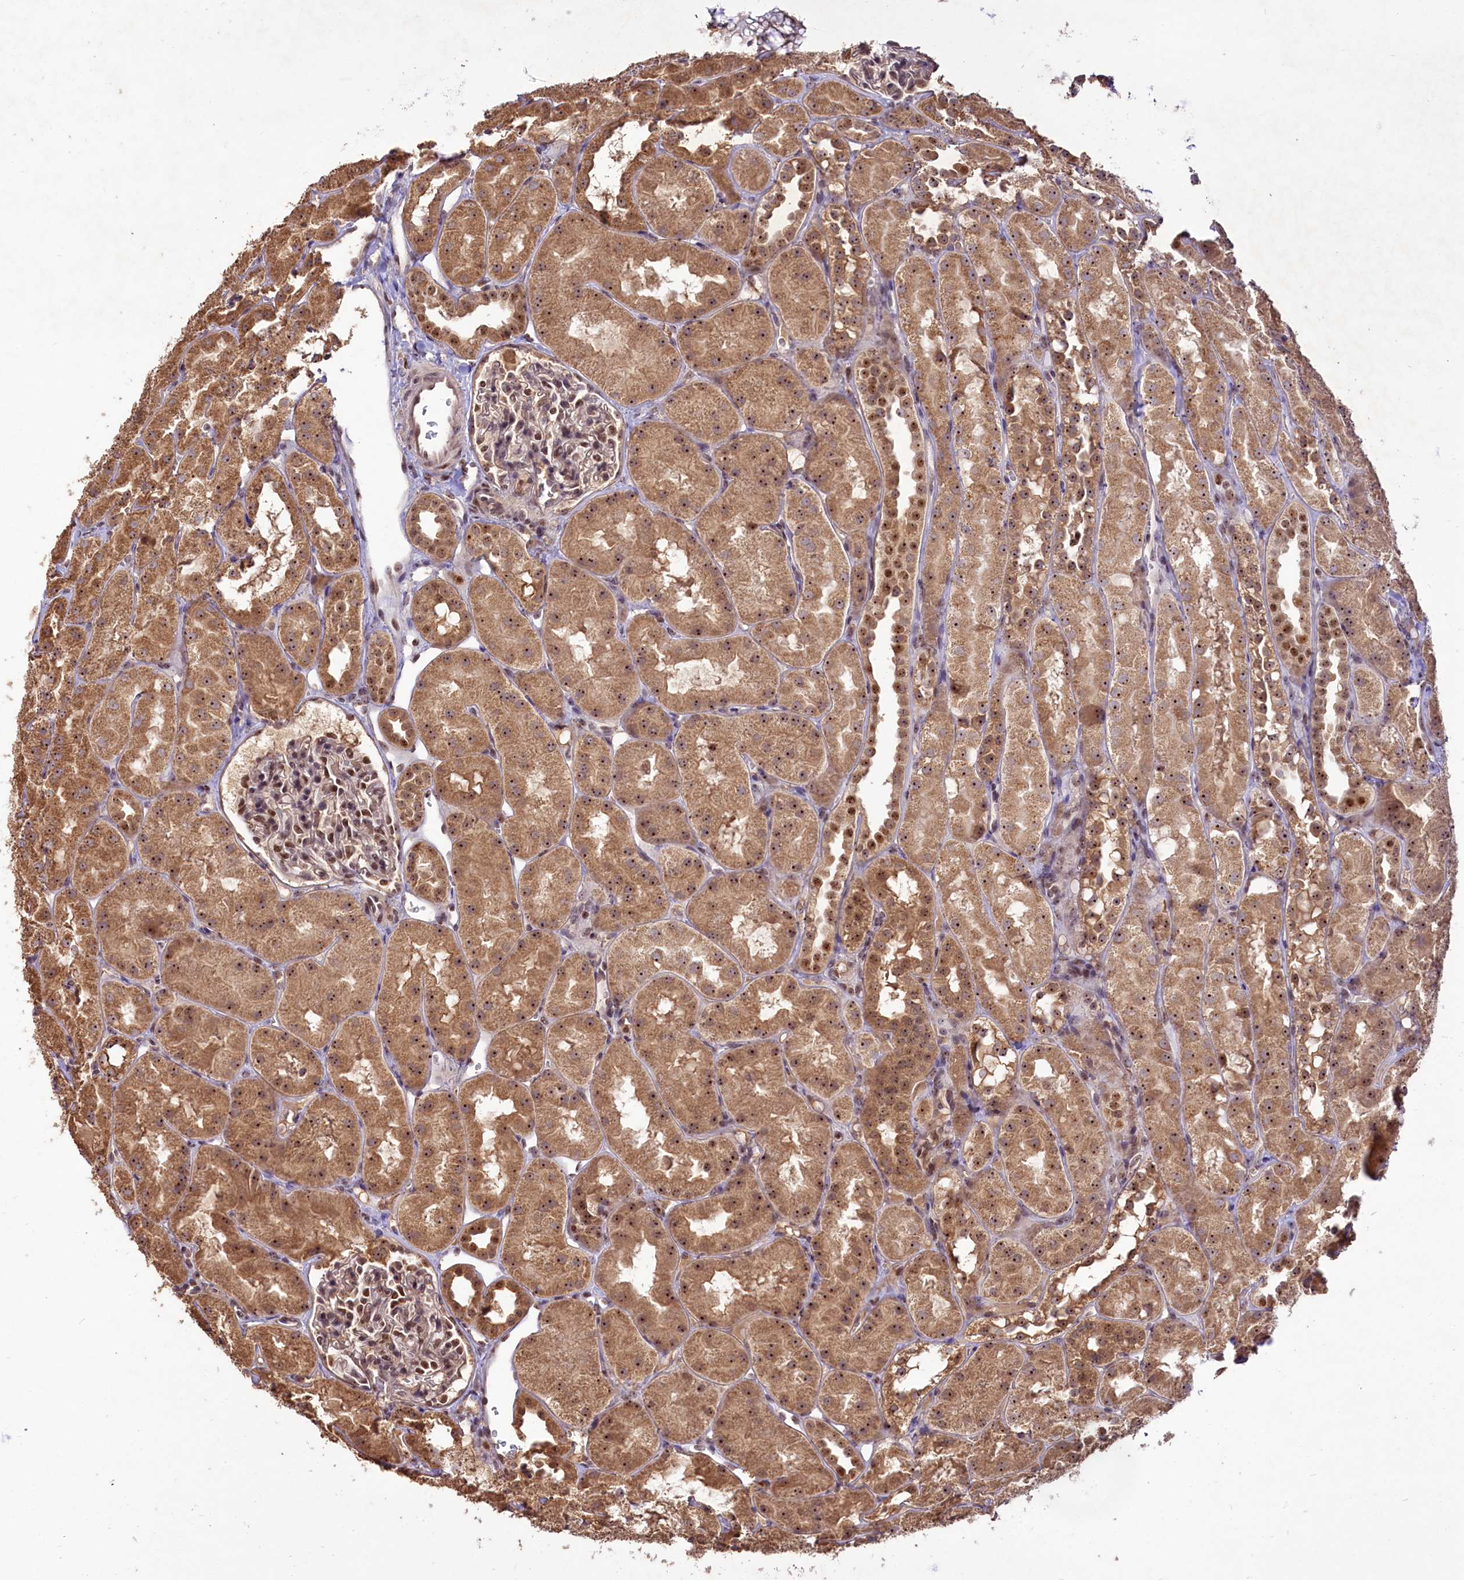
{"staining": {"intensity": "moderate", "quantity": "25%-75%", "location": "nuclear"}, "tissue": "kidney", "cell_type": "Cells in glomeruli", "image_type": "normal", "snomed": [{"axis": "morphology", "description": "Normal tissue, NOS"}, {"axis": "topography", "description": "Kidney"}, {"axis": "topography", "description": "Urinary bladder"}], "caption": "IHC staining of unremarkable kidney, which demonstrates medium levels of moderate nuclear expression in approximately 25%-75% of cells in glomeruli indicating moderate nuclear protein staining. The staining was performed using DAB (brown) for protein detection and nuclei were counterstained in hematoxylin (blue).", "gene": "RRP8", "patient": {"sex": "male", "age": 16}}